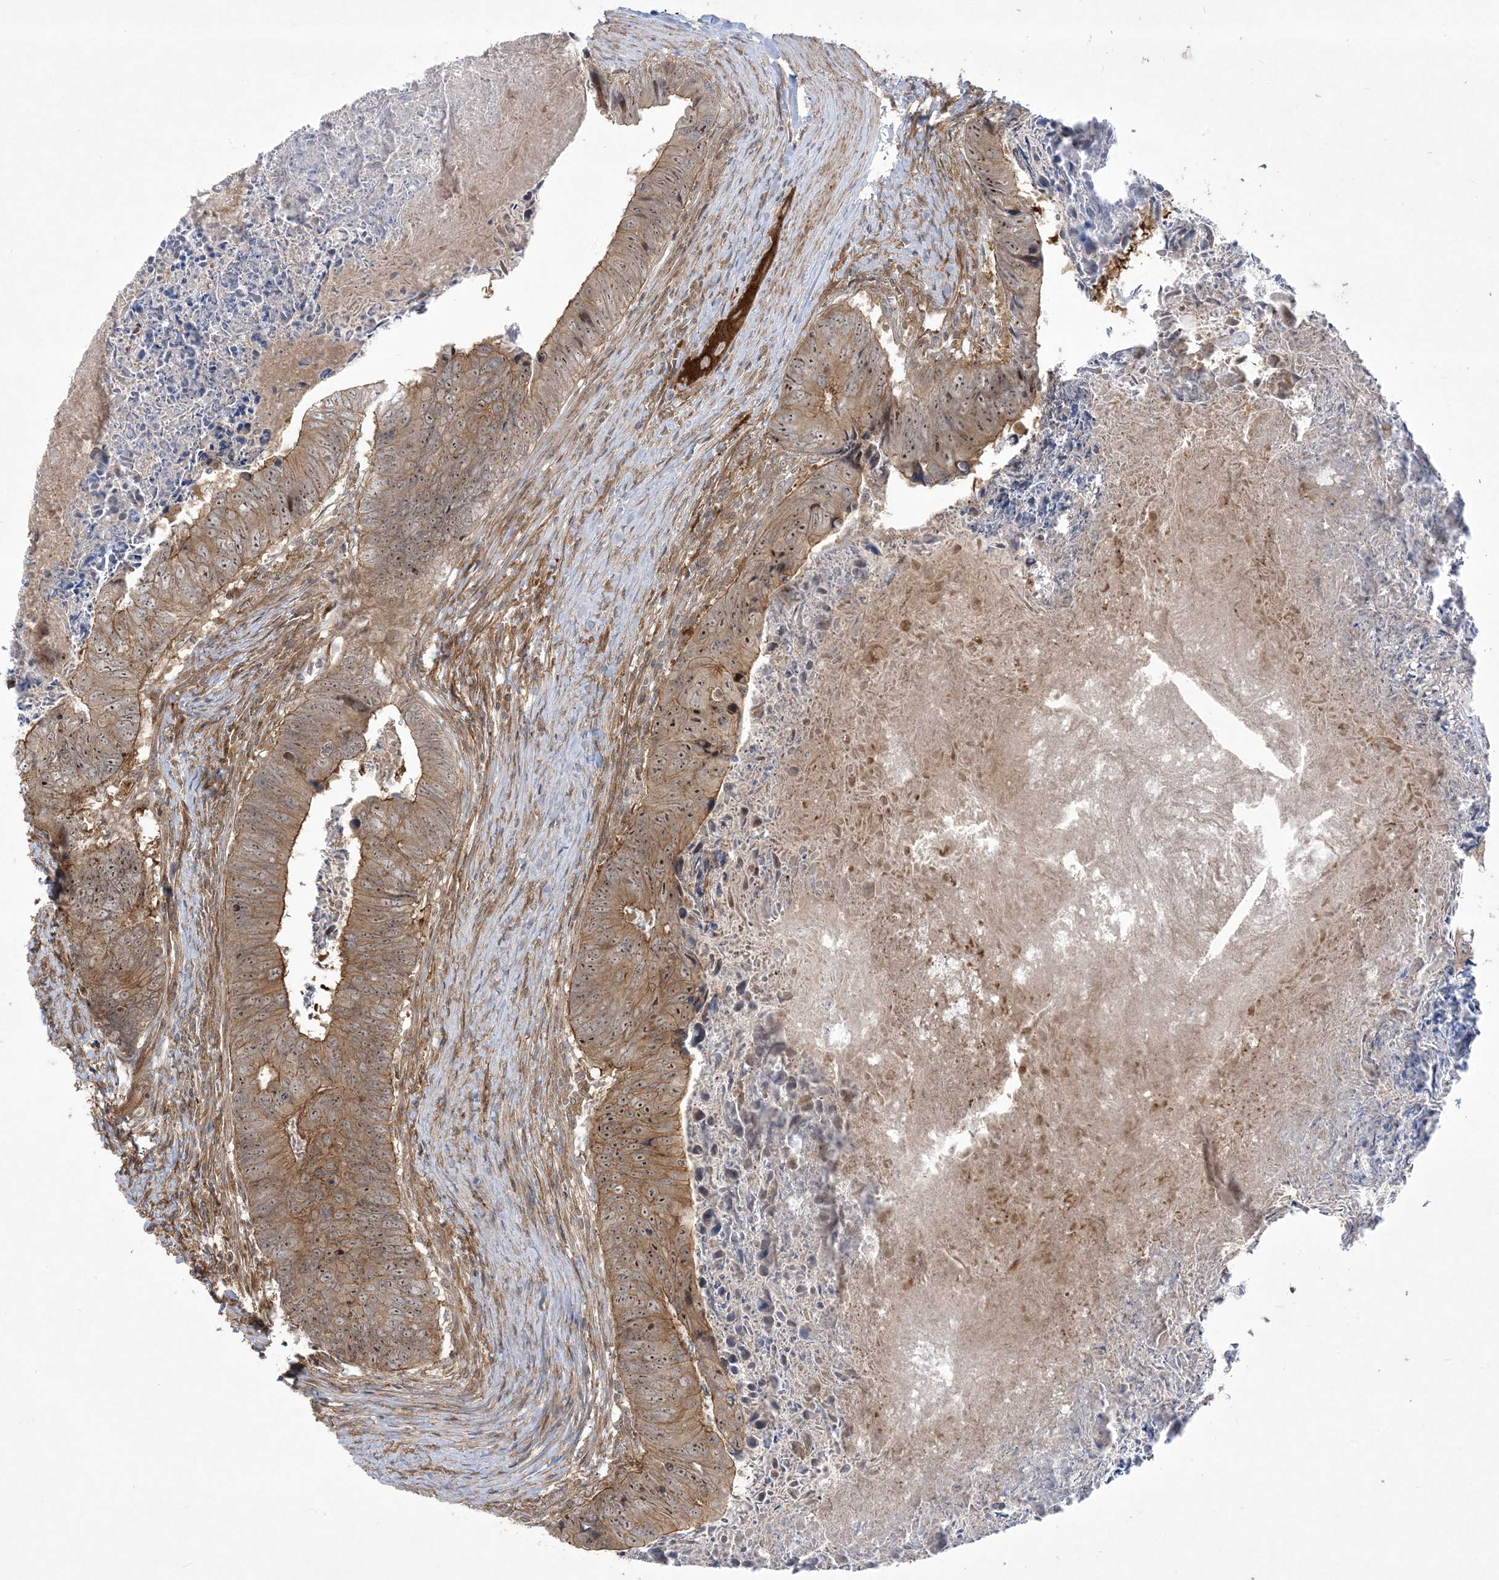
{"staining": {"intensity": "moderate", "quantity": ">75%", "location": "cytoplasmic/membranous,nuclear"}, "tissue": "colorectal cancer", "cell_type": "Tumor cells", "image_type": "cancer", "snomed": [{"axis": "morphology", "description": "Adenocarcinoma, NOS"}, {"axis": "topography", "description": "Colon"}], "caption": "Immunohistochemistry (IHC) micrograph of human adenocarcinoma (colorectal) stained for a protein (brown), which exhibits medium levels of moderate cytoplasmic/membranous and nuclear expression in approximately >75% of tumor cells.", "gene": "SOGA3", "patient": {"sex": "female", "age": 67}}